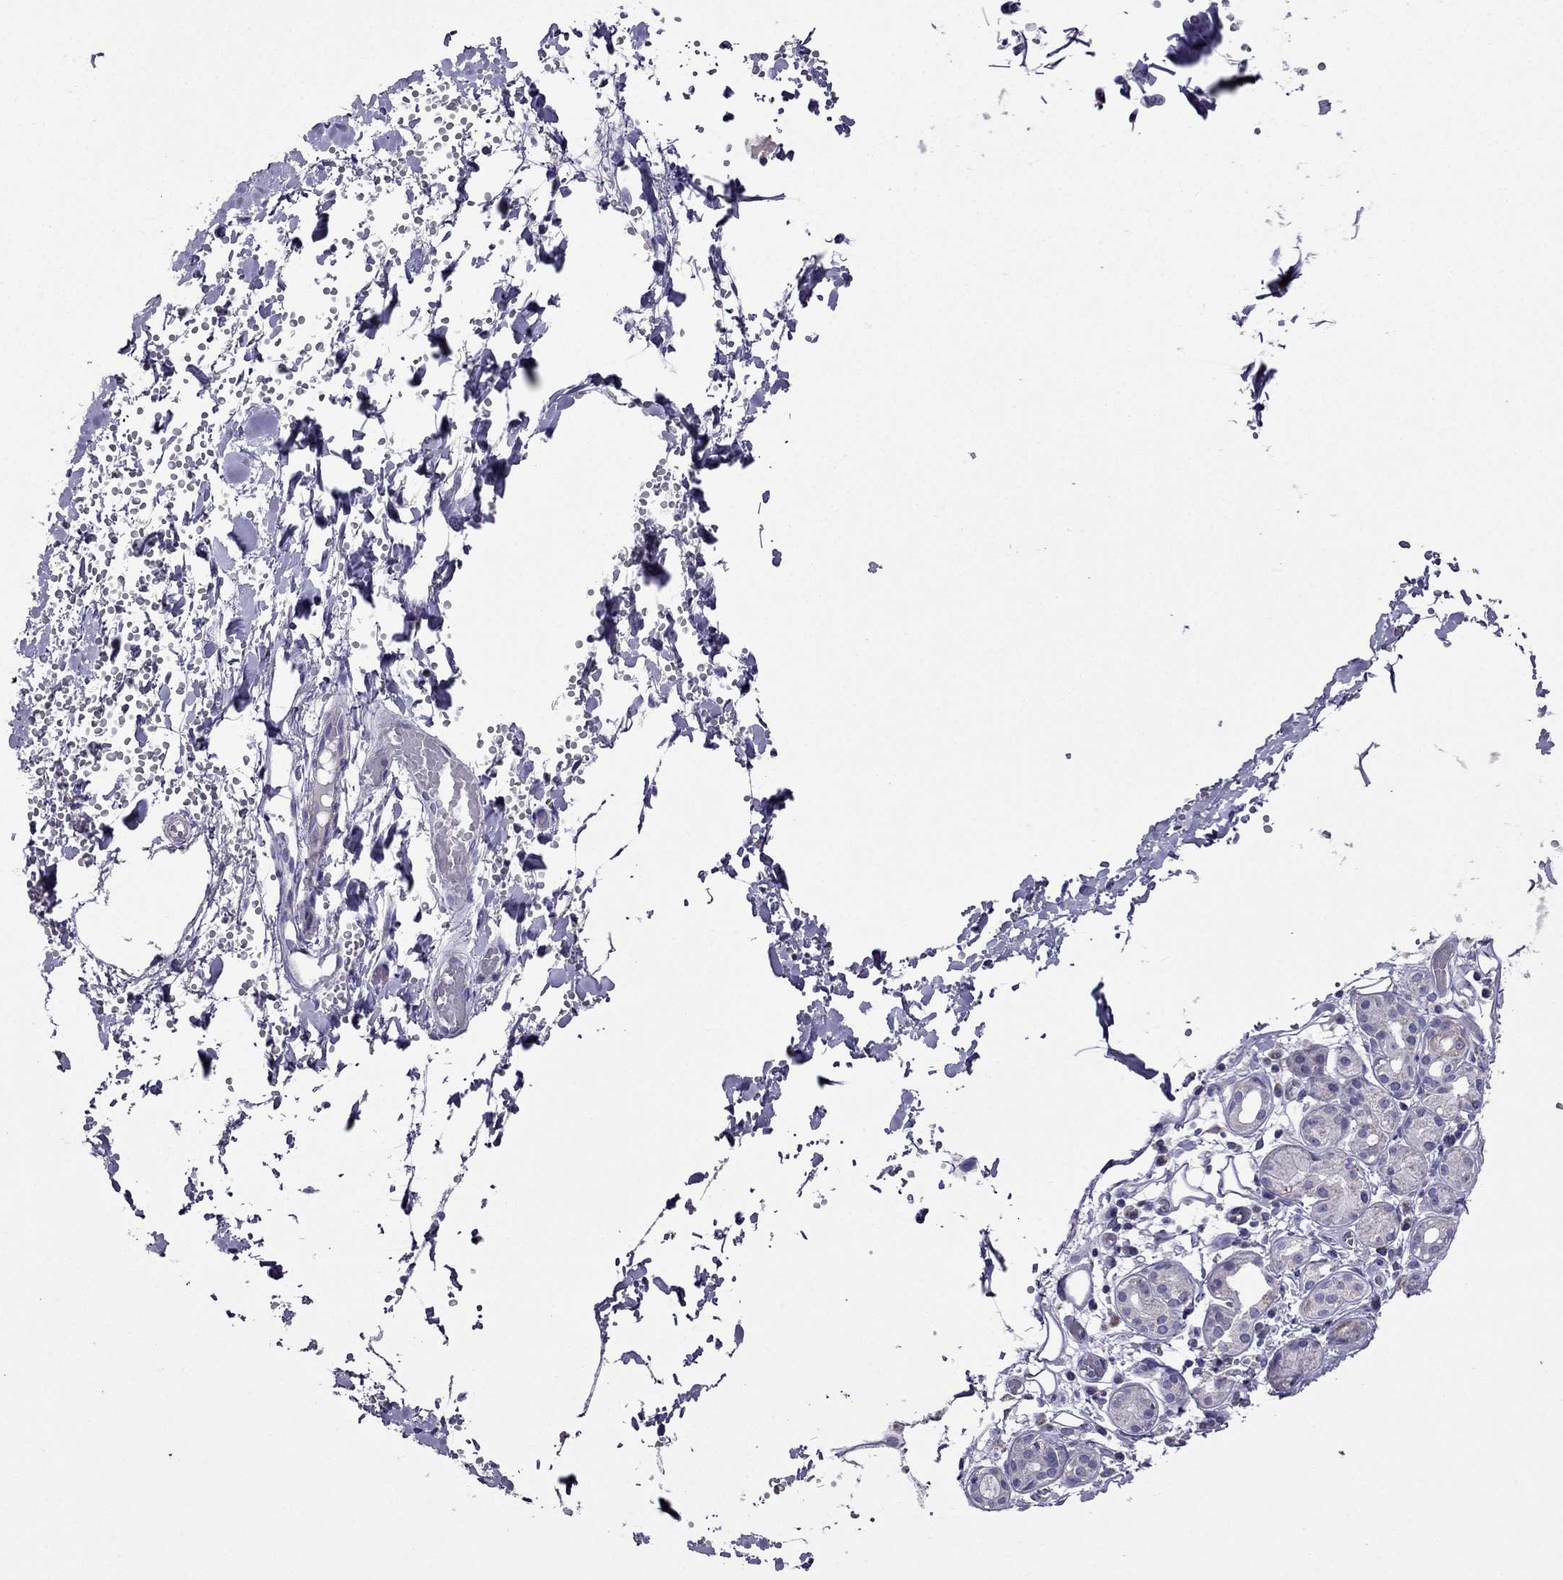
{"staining": {"intensity": "negative", "quantity": "none", "location": "none"}, "tissue": "salivary gland", "cell_type": "Glandular cells", "image_type": "normal", "snomed": [{"axis": "morphology", "description": "Normal tissue, NOS"}, {"axis": "topography", "description": "Salivary gland"}, {"axis": "topography", "description": "Peripheral nerve tissue"}], "caption": "Human salivary gland stained for a protein using immunohistochemistry (IHC) reveals no staining in glandular cells.", "gene": "DSC1", "patient": {"sex": "male", "age": 71}}